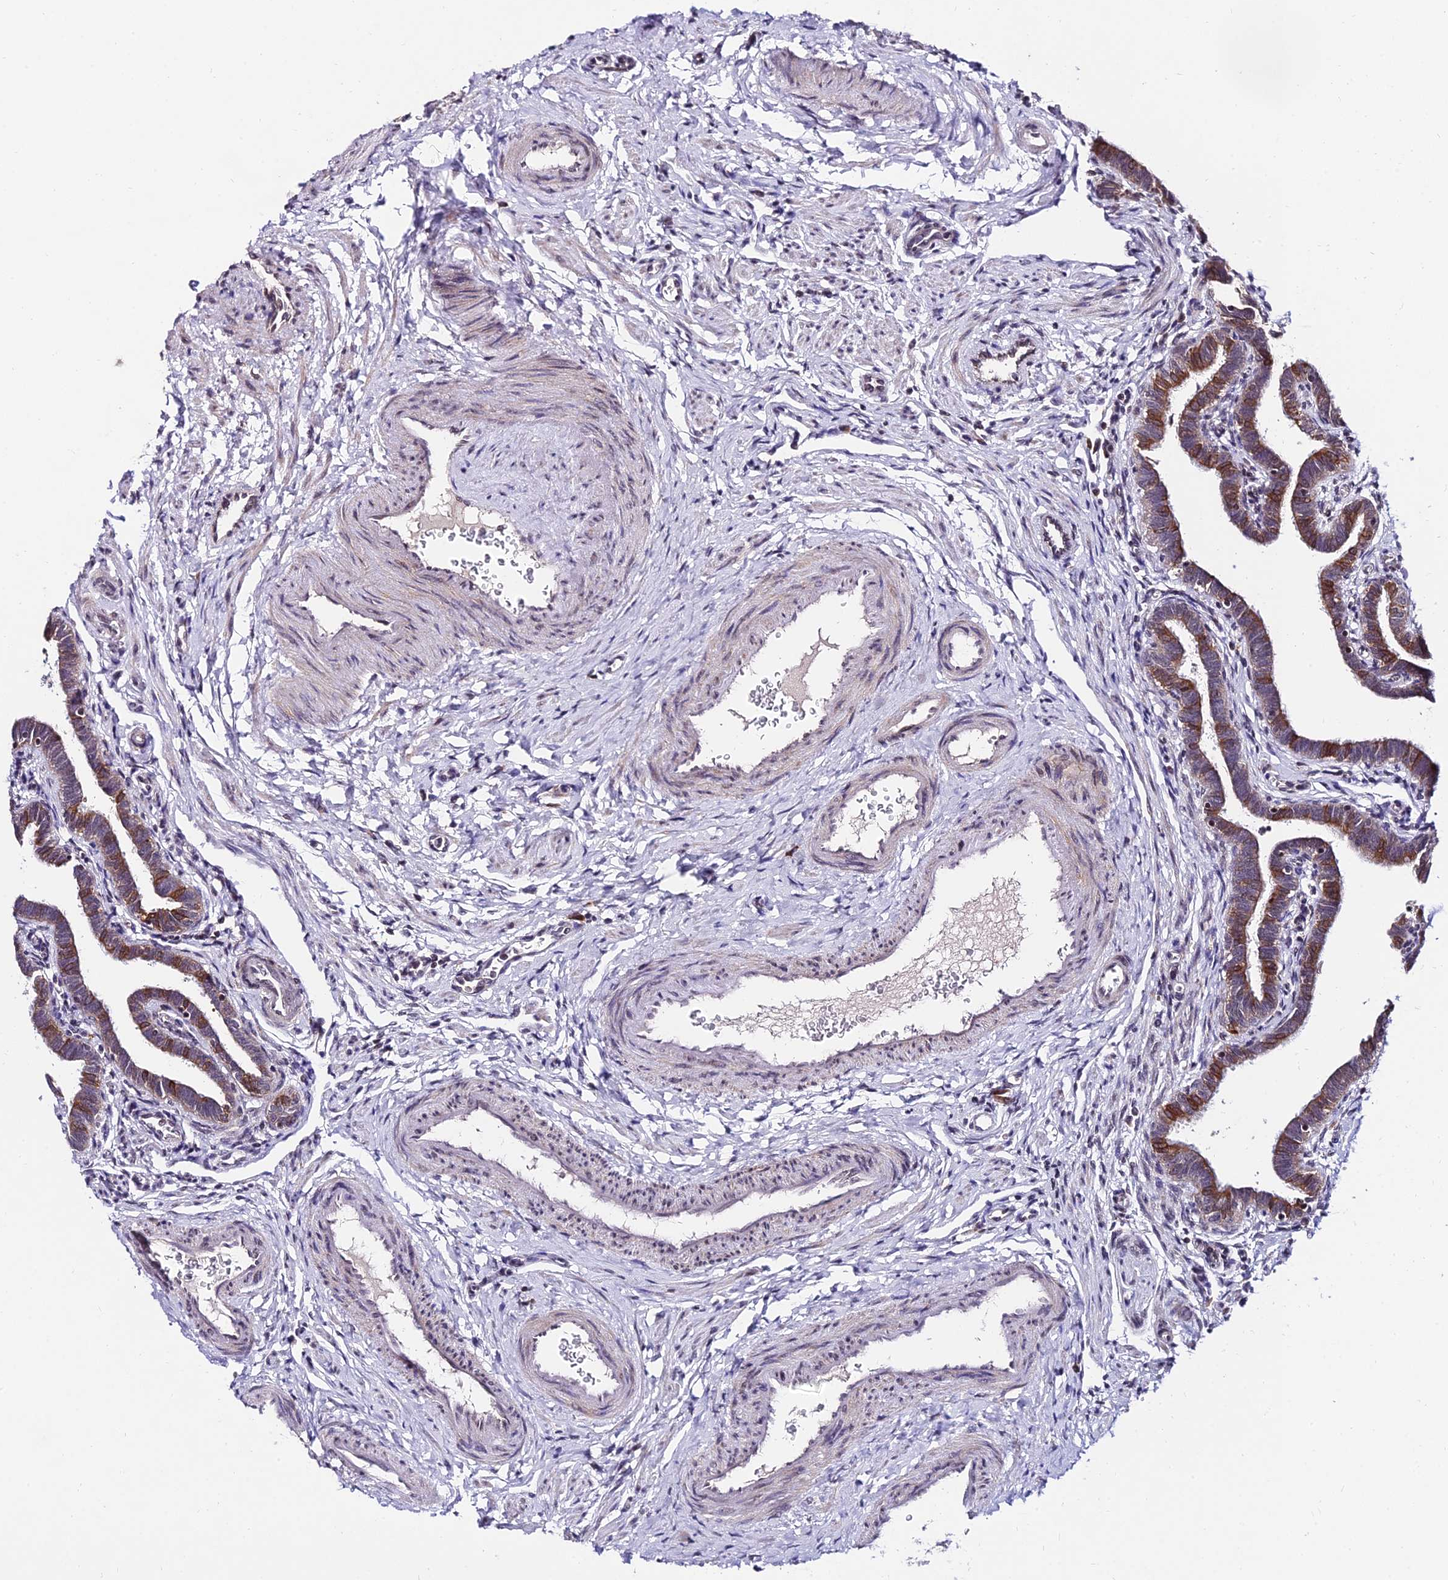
{"staining": {"intensity": "strong", "quantity": ">75%", "location": "cytoplasmic/membranous"}, "tissue": "fallopian tube", "cell_type": "Glandular cells", "image_type": "normal", "snomed": [{"axis": "morphology", "description": "Normal tissue, NOS"}, {"axis": "topography", "description": "Fallopian tube"}], "caption": "IHC of benign fallopian tube shows high levels of strong cytoplasmic/membranous positivity in approximately >75% of glandular cells.", "gene": "CDNF", "patient": {"sex": "female", "age": 36}}